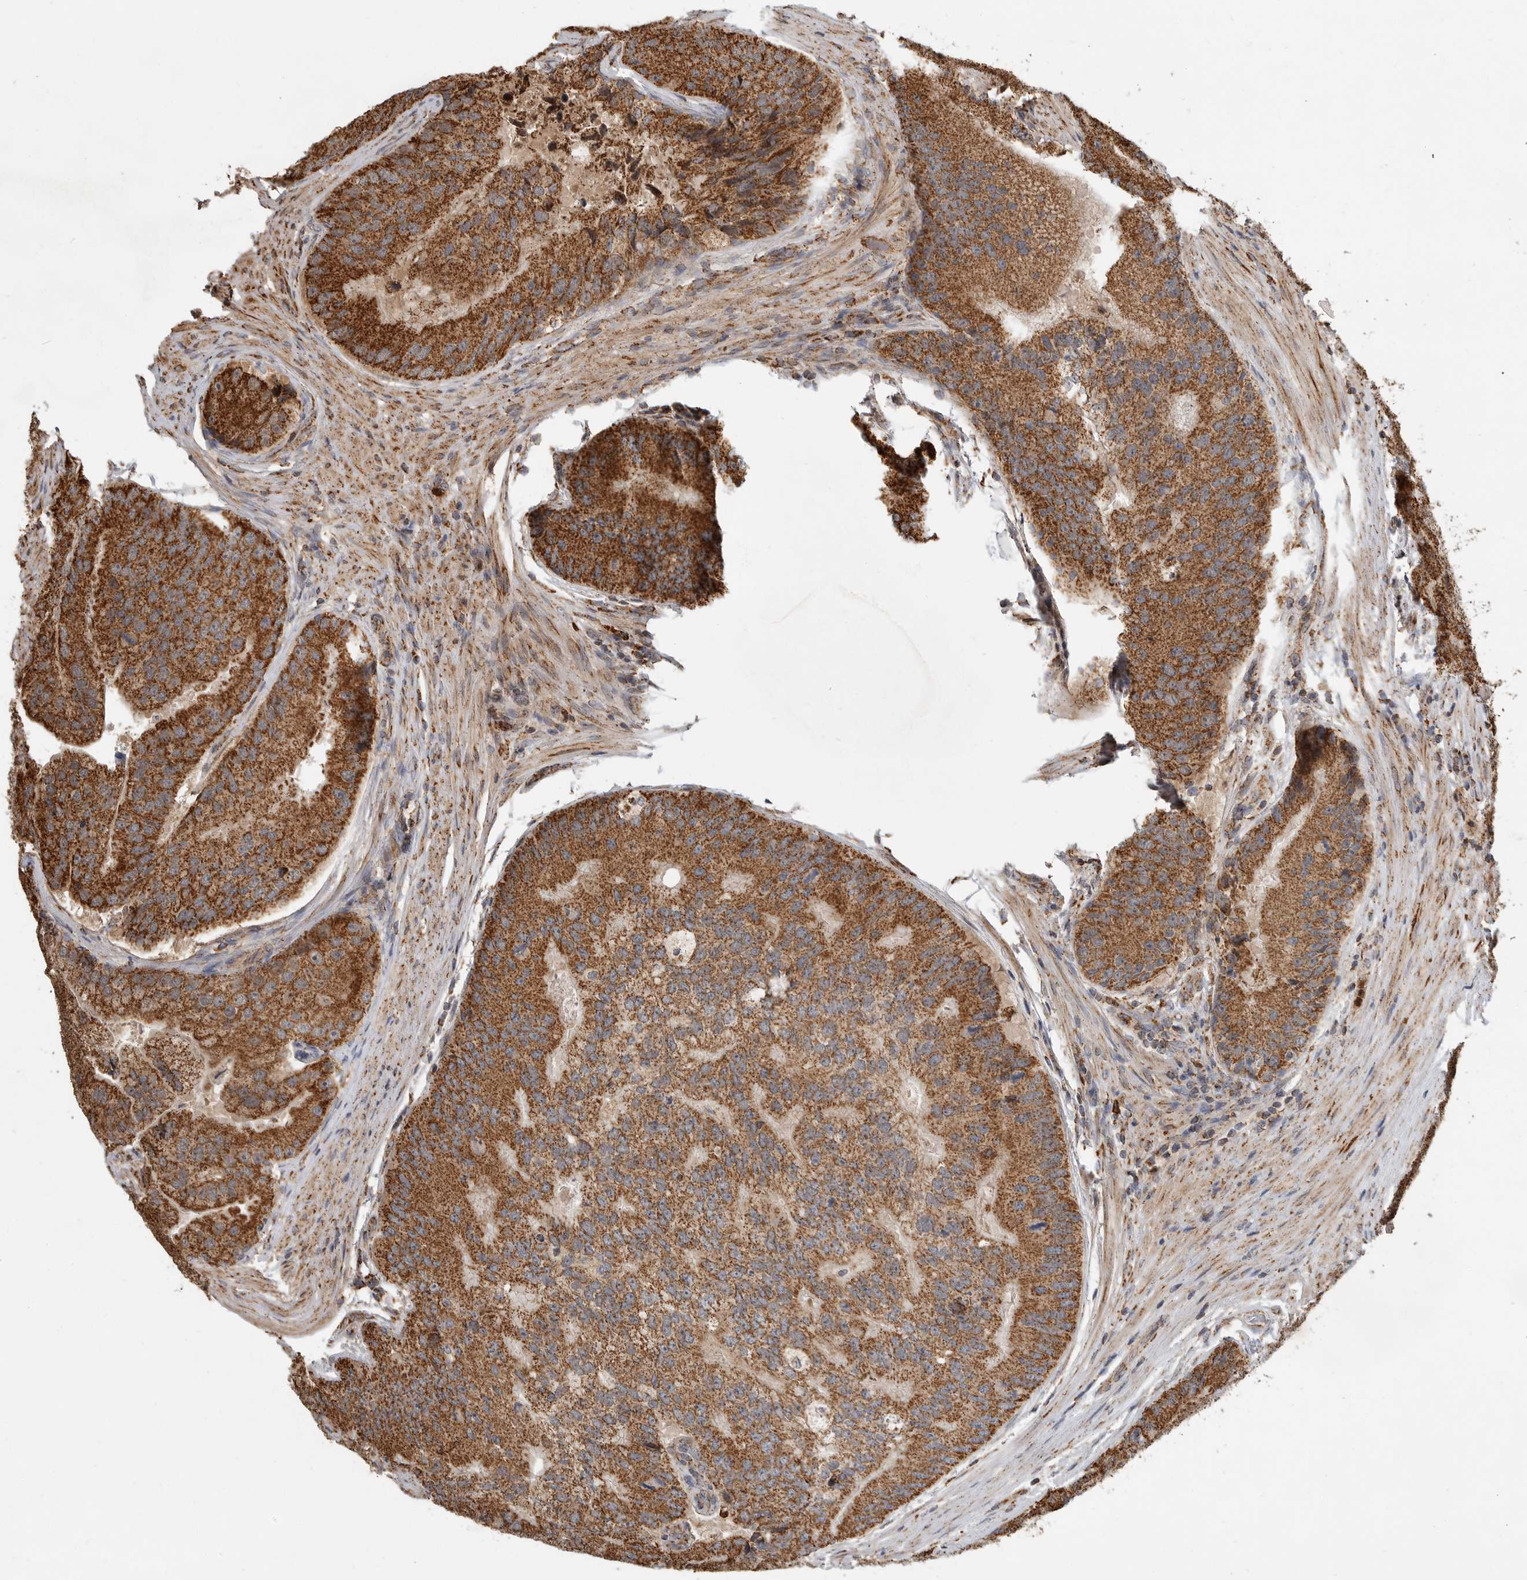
{"staining": {"intensity": "strong", "quantity": ">75%", "location": "cytoplasmic/membranous"}, "tissue": "prostate cancer", "cell_type": "Tumor cells", "image_type": "cancer", "snomed": [{"axis": "morphology", "description": "Adenocarcinoma, High grade"}, {"axis": "topography", "description": "Prostate"}], "caption": "This is an image of immunohistochemistry (IHC) staining of prostate cancer (high-grade adenocarcinoma), which shows strong positivity in the cytoplasmic/membranous of tumor cells.", "gene": "GCNT2", "patient": {"sex": "male", "age": 70}}